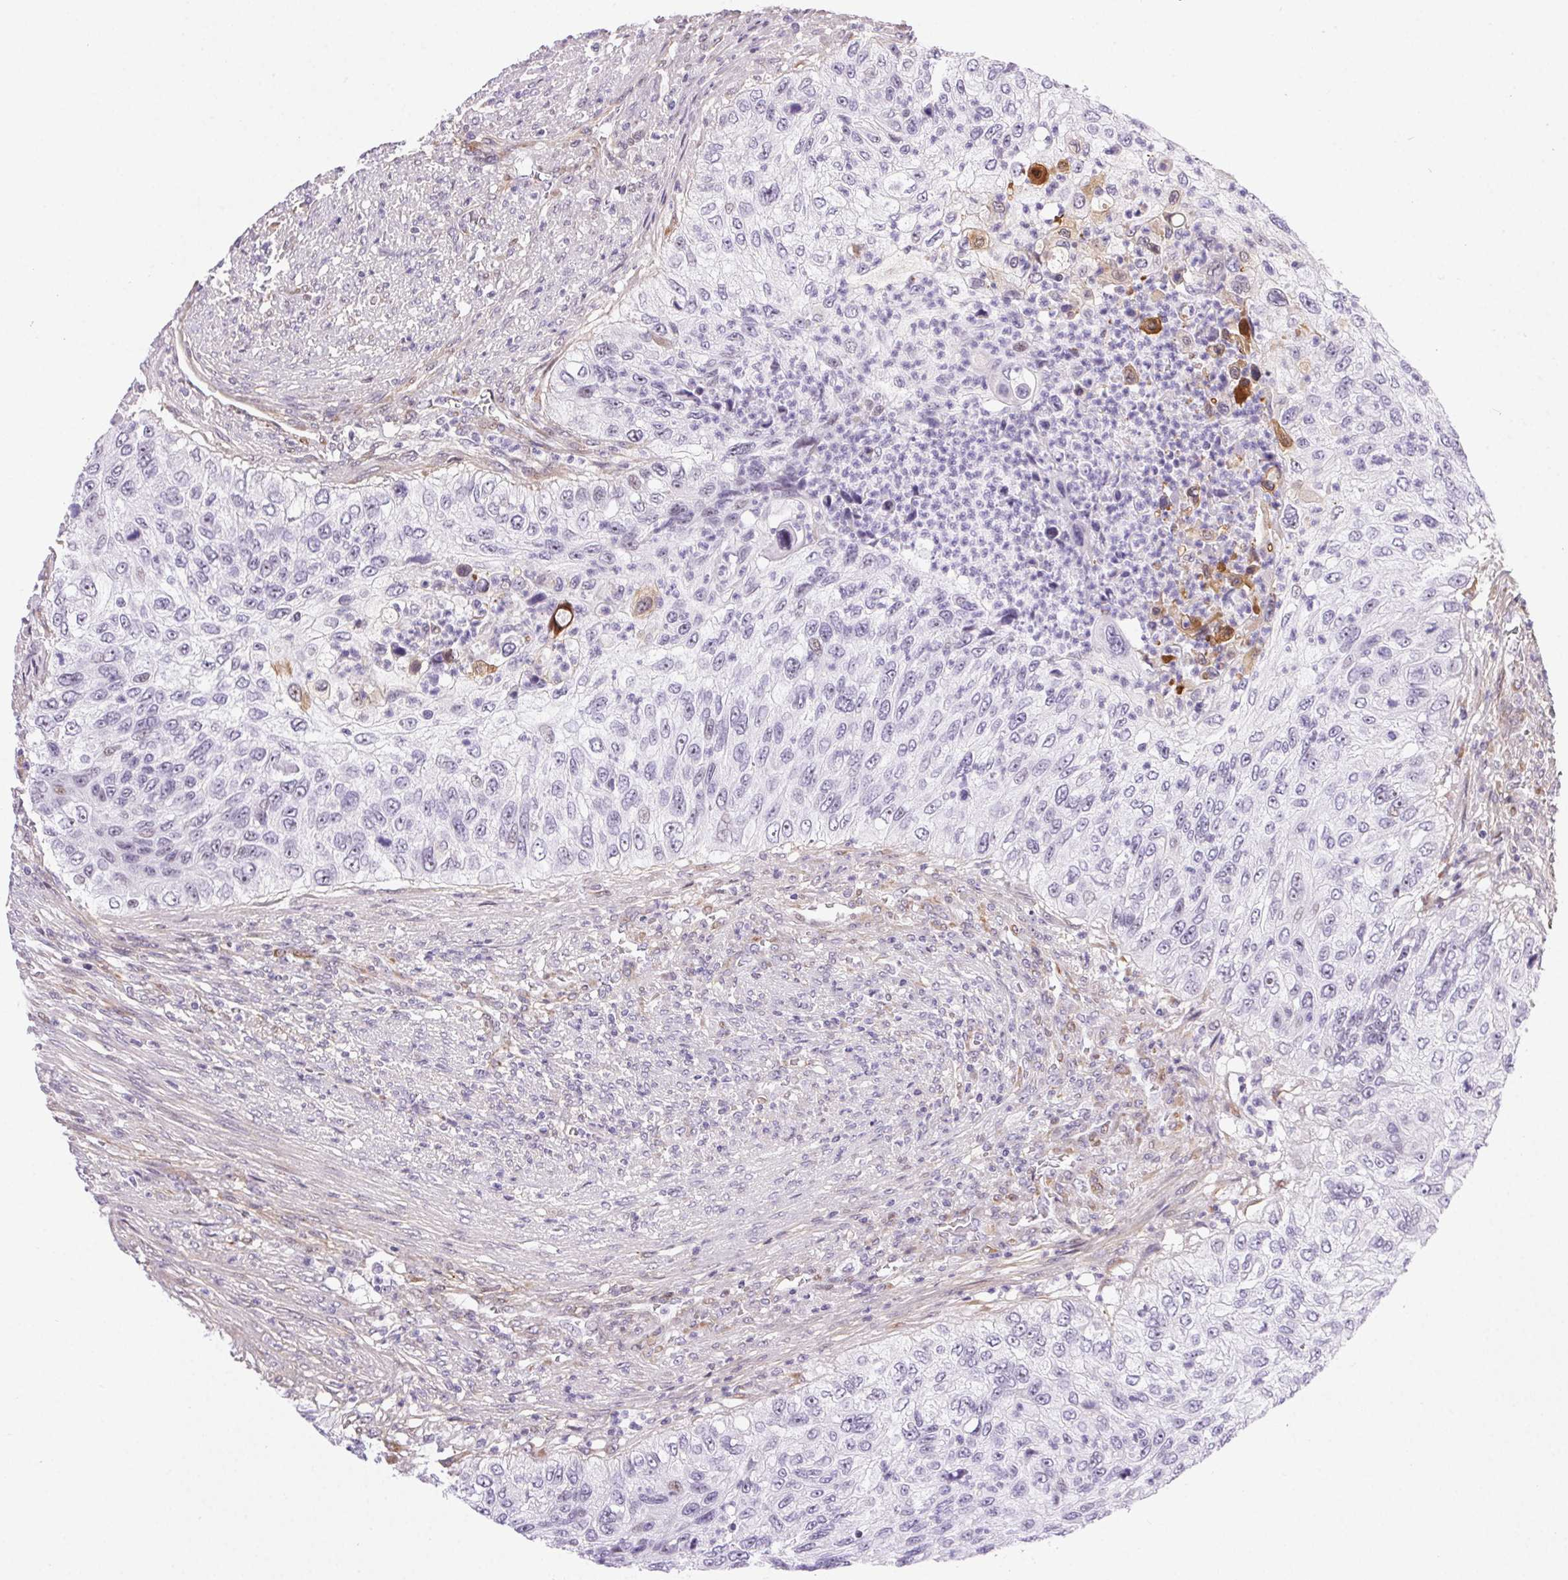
{"staining": {"intensity": "negative", "quantity": "none", "location": "none"}, "tissue": "urothelial cancer", "cell_type": "Tumor cells", "image_type": "cancer", "snomed": [{"axis": "morphology", "description": "Urothelial carcinoma, High grade"}, {"axis": "topography", "description": "Urinary bladder"}], "caption": "Protein analysis of urothelial carcinoma (high-grade) reveals no significant positivity in tumor cells.", "gene": "PDZD2", "patient": {"sex": "female", "age": 60}}